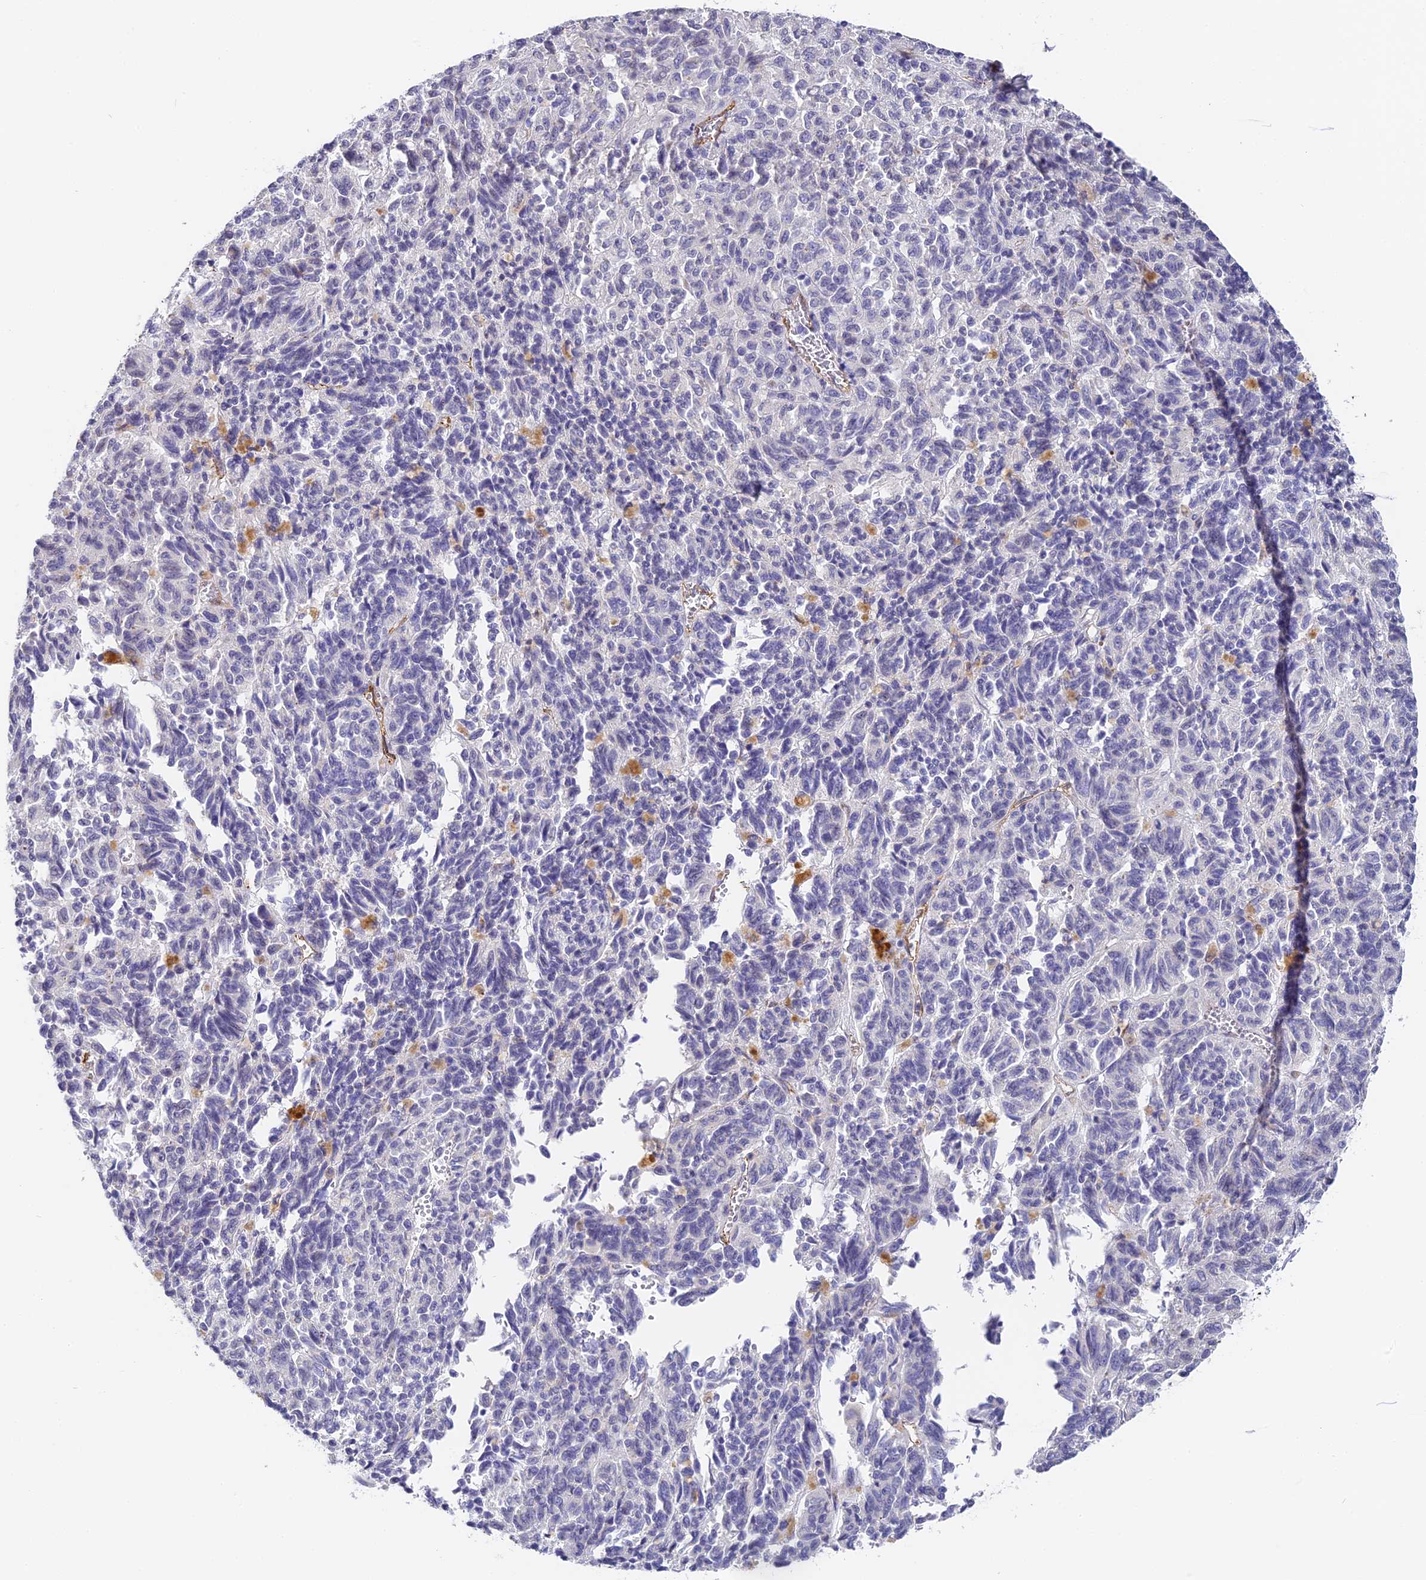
{"staining": {"intensity": "negative", "quantity": "none", "location": "none"}, "tissue": "melanoma", "cell_type": "Tumor cells", "image_type": "cancer", "snomed": [{"axis": "morphology", "description": "Malignant melanoma, Metastatic site"}, {"axis": "topography", "description": "Lung"}], "caption": "Human malignant melanoma (metastatic site) stained for a protein using immunohistochemistry reveals no expression in tumor cells.", "gene": "GJA1", "patient": {"sex": "male", "age": 64}}